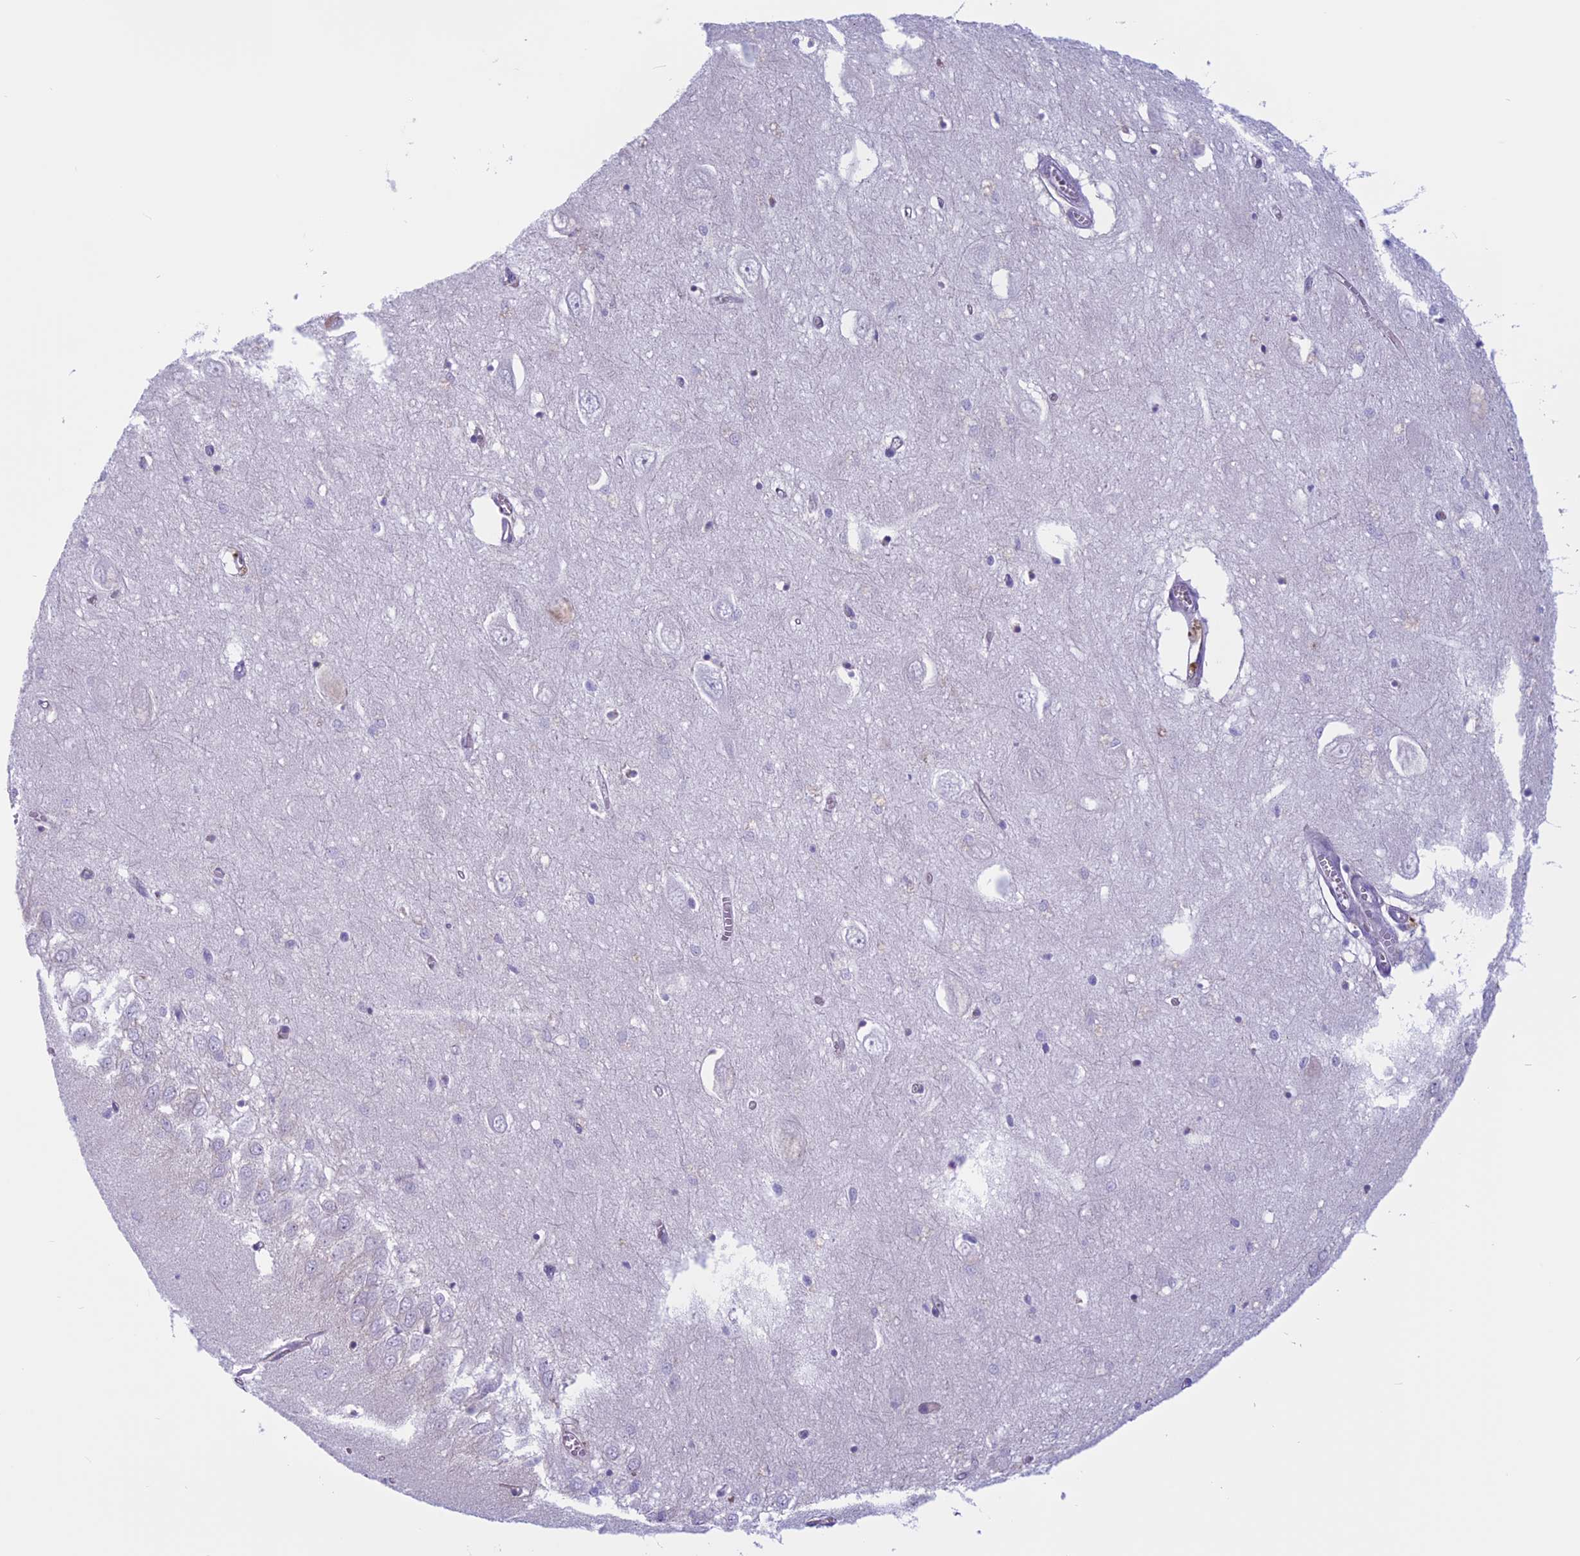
{"staining": {"intensity": "negative", "quantity": "none", "location": "none"}, "tissue": "hippocampus", "cell_type": "Glial cells", "image_type": "normal", "snomed": [{"axis": "morphology", "description": "Normal tissue, NOS"}, {"axis": "topography", "description": "Hippocampus"}], "caption": "Glial cells are negative for brown protein staining in benign hippocampus. Nuclei are stained in blue.", "gene": "ANGPTL2", "patient": {"sex": "female", "age": 64}}